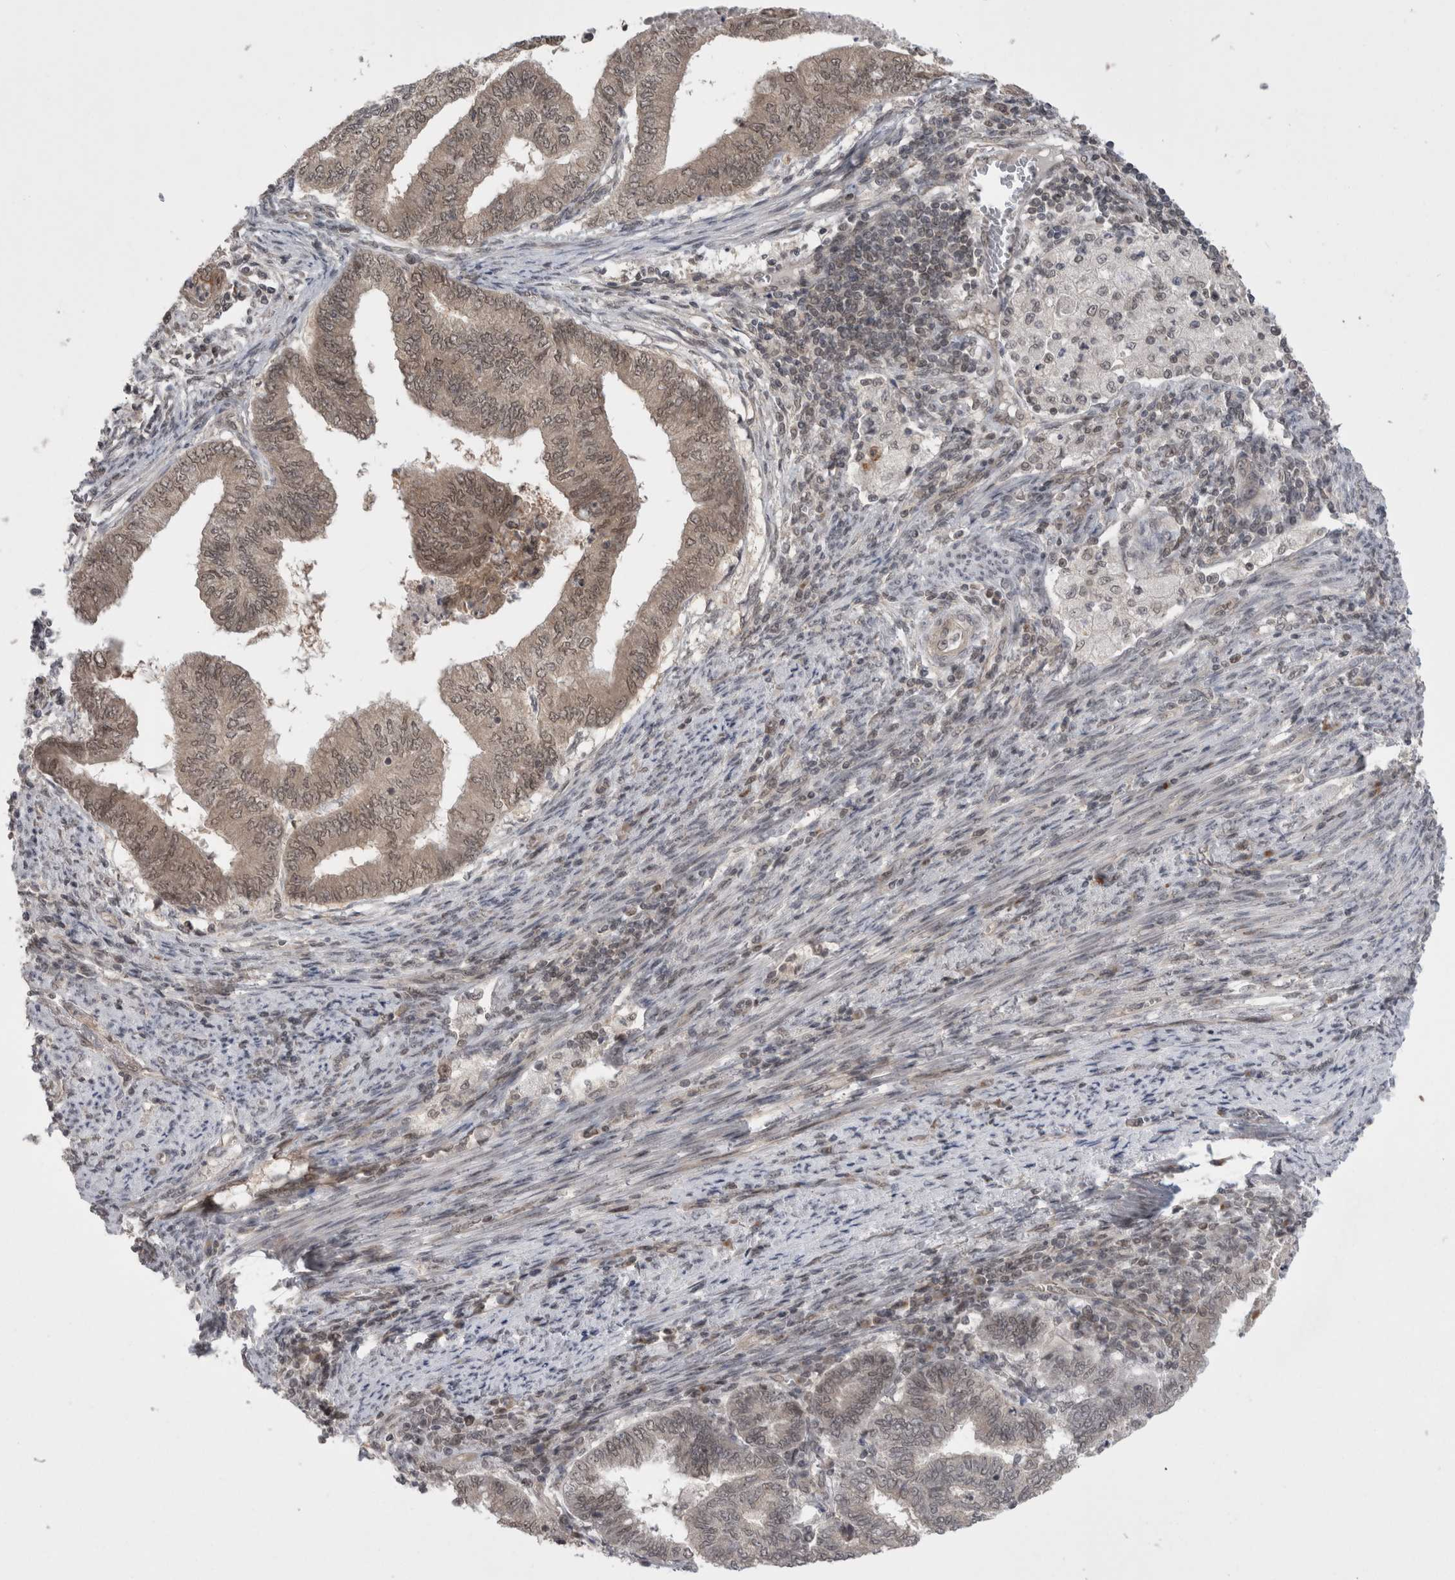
{"staining": {"intensity": "weak", "quantity": ">75%", "location": "cytoplasmic/membranous,nuclear"}, "tissue": "endometrial cancer", "cell_type": "Tumor cells", "image_type": "cancer", "snomed": [{"axis": "morphology", "description": "Polyp, NOS"}, {"axis": "morphology", "description": "Adenocarcinoma, NOS"}, {"axis": "morphology", "description": "Adenoma, NOS"}, {"axis": "topography", "description": "Endometrium"}], "caption": "Adenoma (endometrial) tissue shows weak cytoplasmic/membranous and nuclear expression in approximately >75% of tumor cells, visualized by immunohistochemistry. (DAB (3,3'-diaminobenzidine) IHC with brightfield microscopy, high magnification).", "gene": "ZNF341", "patient": {"sex": "female", "age": 79}}